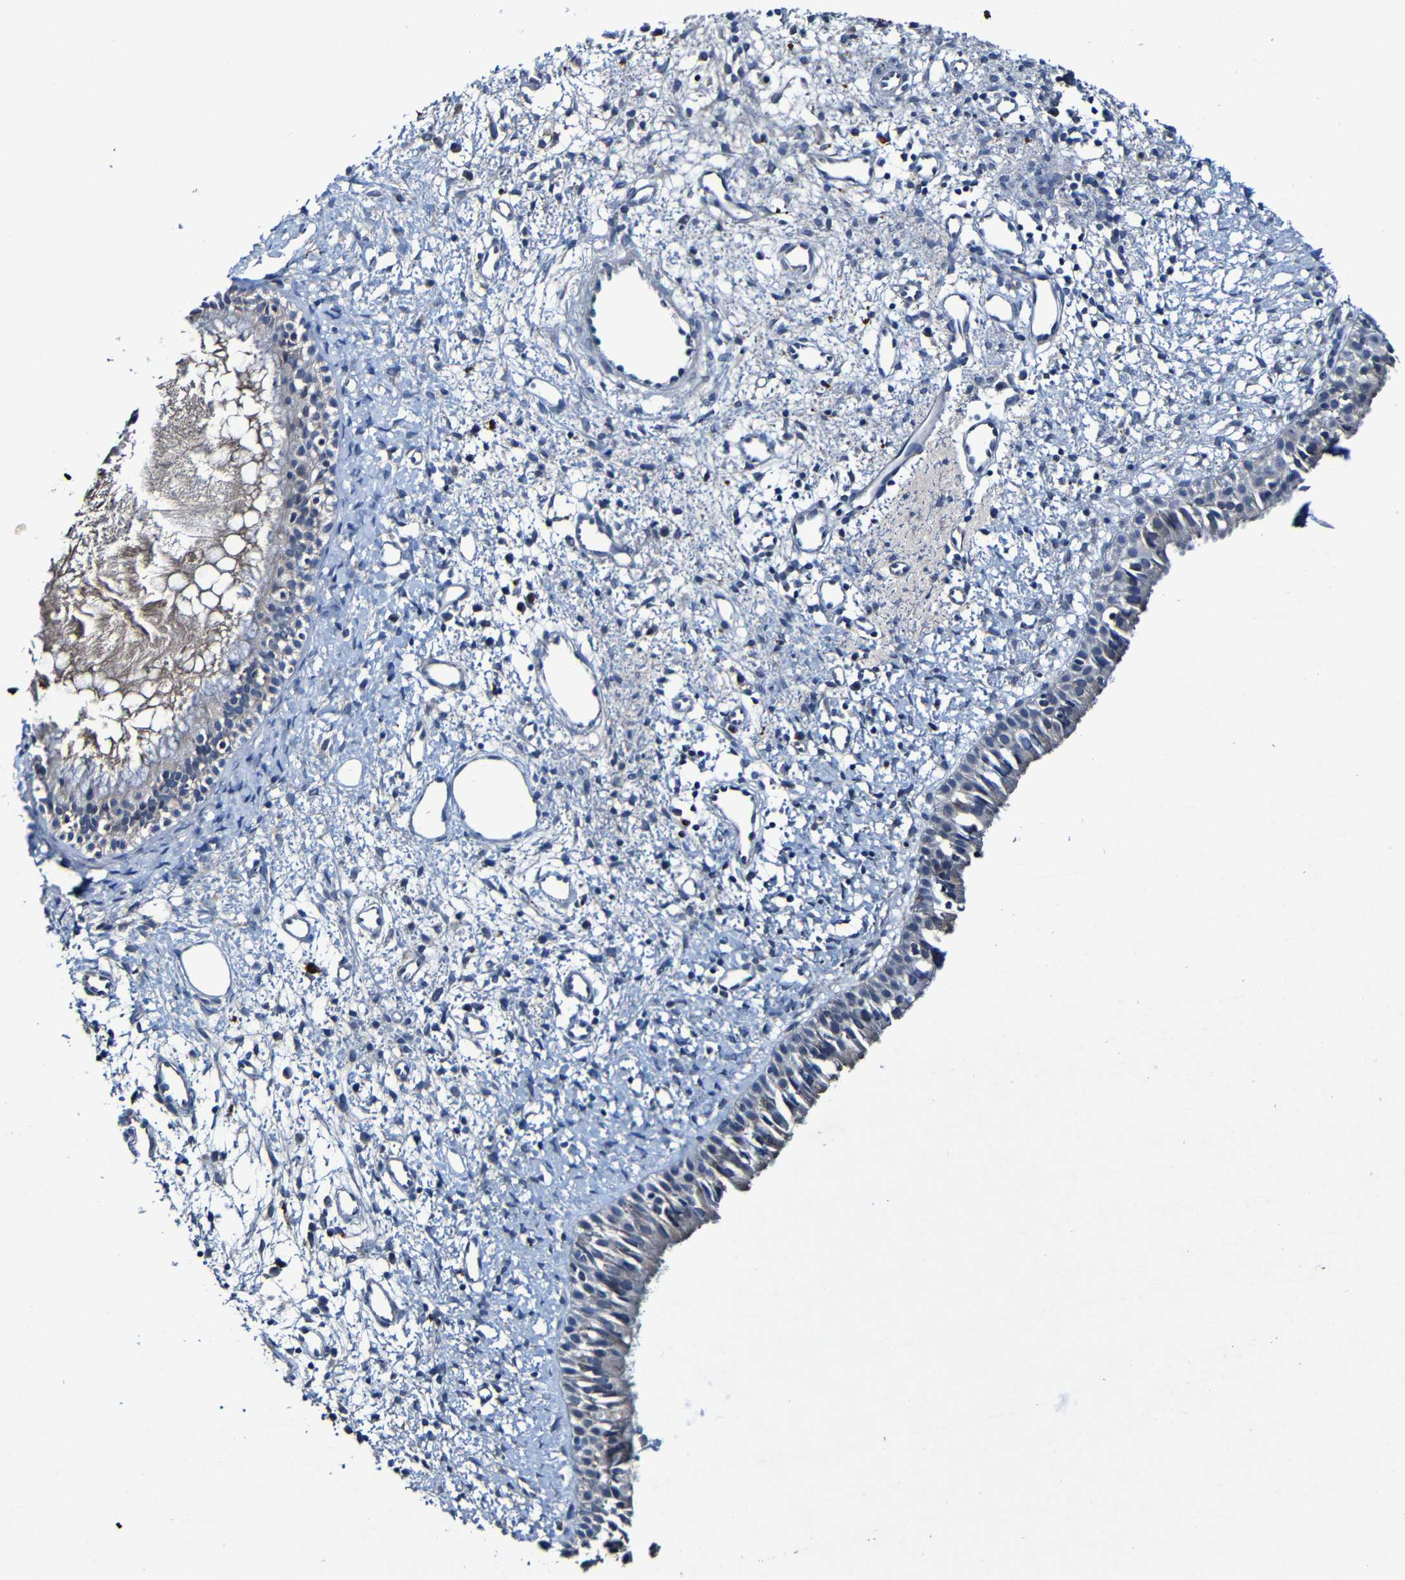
{"staining": {"intensity": "negative", "quantity": "none", "location": "none"}, "tissue": "nasopharynx", "cell_type": "Respiratory epithelial cells", "image_type": "normal", "snomed": [{"axis": "morphology", "description": "Normal tissue, NOS"}, {"axis": "topography", "description": "Nasopharynx"}], "caption": "The photomicrograph reveals no significant expression in respiratory epithelial cells of nasopharynx.", "gene": "LRRC70", "patient": {"sex": "male", "age": 22}}